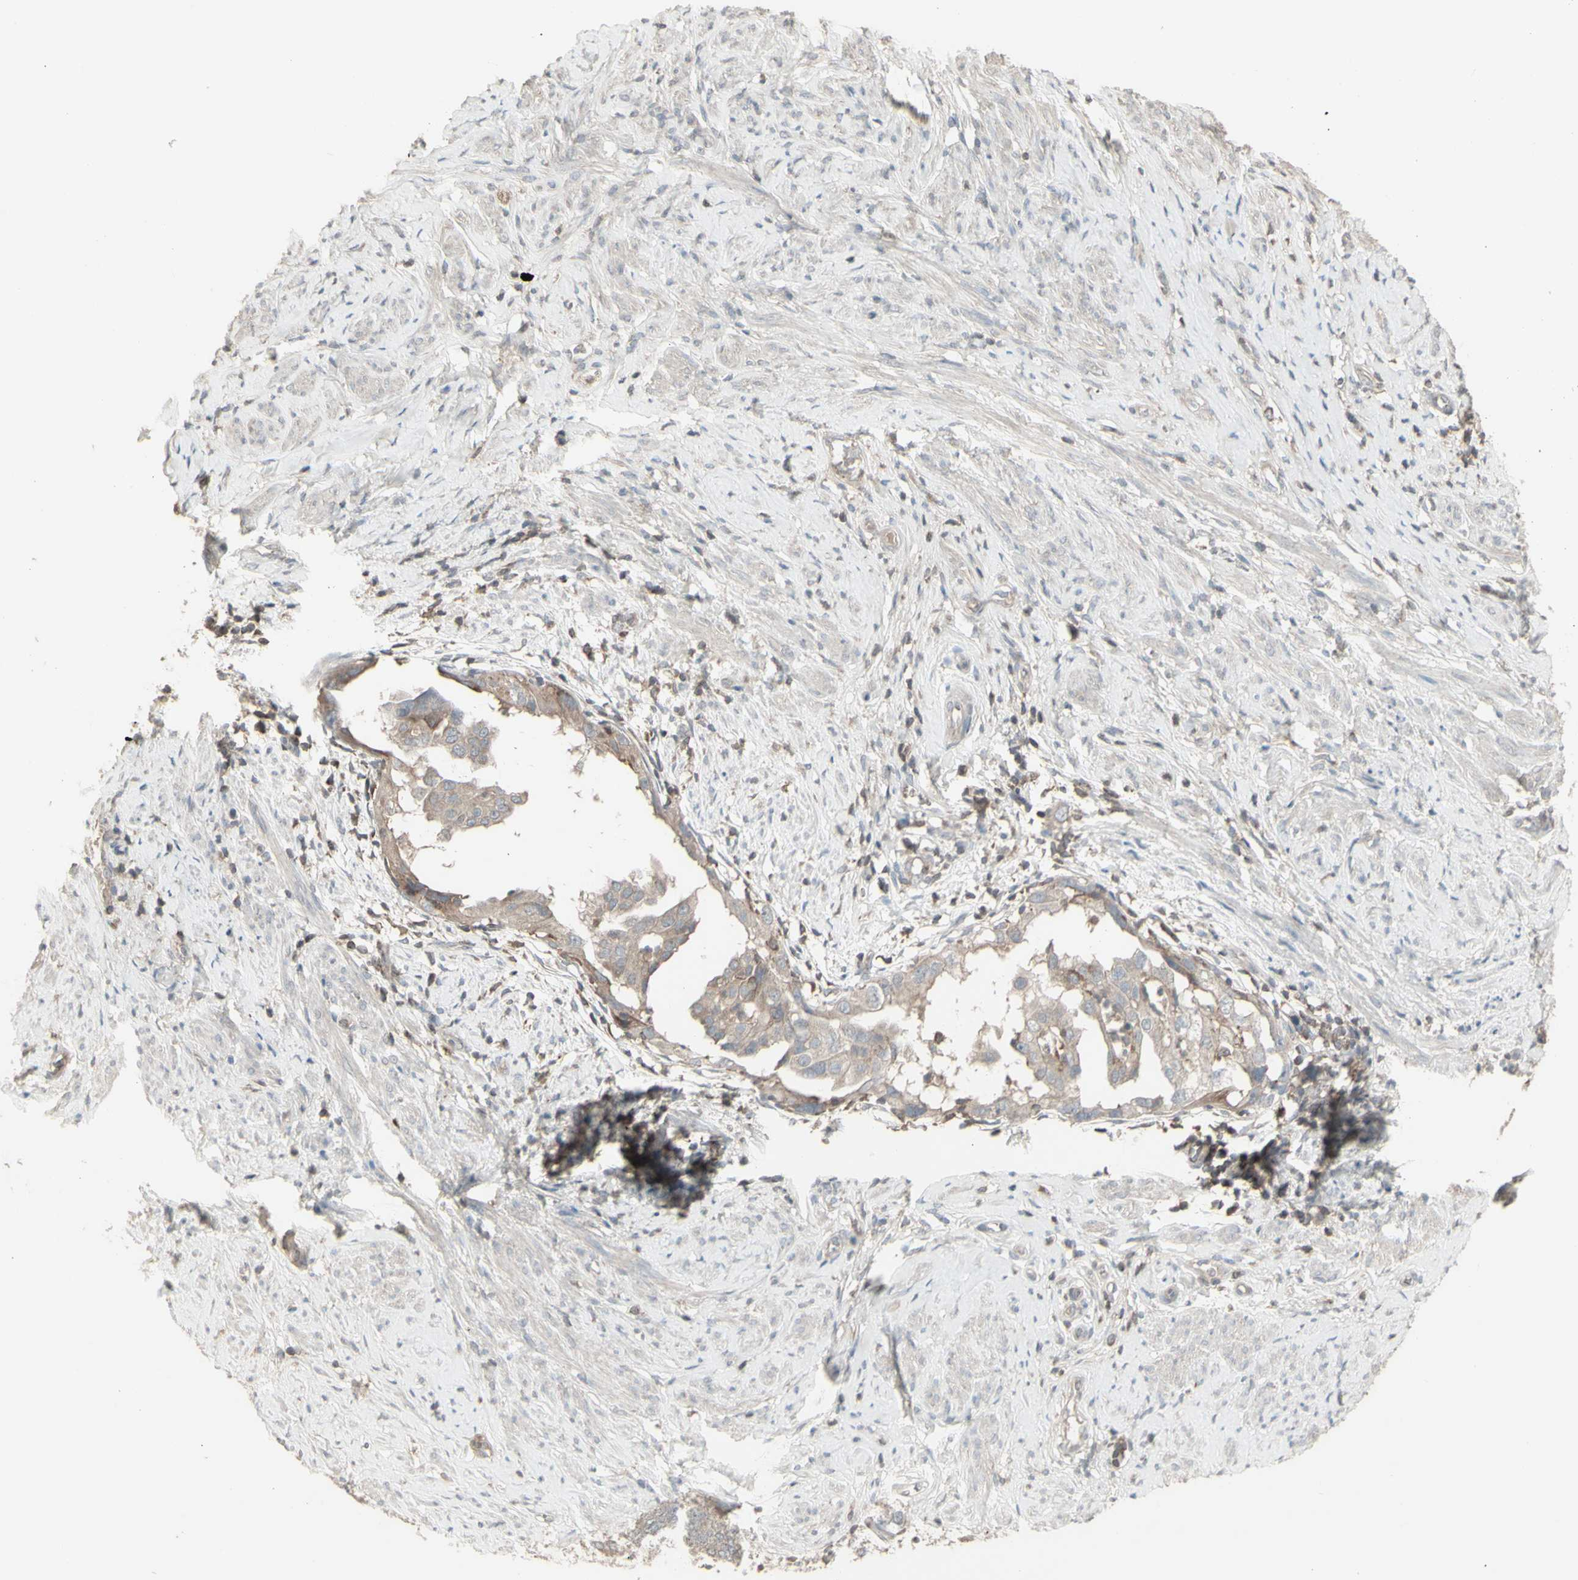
{"staining": {"intensity": "weak", "quantity": "25%-75%", "location": "cytoplasmic/membranous"}, "tissue": "endometrial cancer", "cell_type": "Tumor cells", "image_type": "cancer", "snomed": [{"axis": "morphology", "description": "Adenocarcinoma, NOS"}, {"axis": "topography", "description": "Endometrium"}], "caption": "High-magnification brightfield microscopy of endometrial adenocarcinoma stained with DAB (3,3'-diaminobenzidine) (brown) and counterstained with hematoxylin (blue). tumor cells exhibit weak cytoplasmic/membranous expression is appreciated in about25%-75% of cells. The staining is performed using DAB brown chromogen to label protein expression. The nuclei are counter-stained blue using hematoxylin.", "gene": "CSK", "patient": {"sex": "female", "age": 85}}